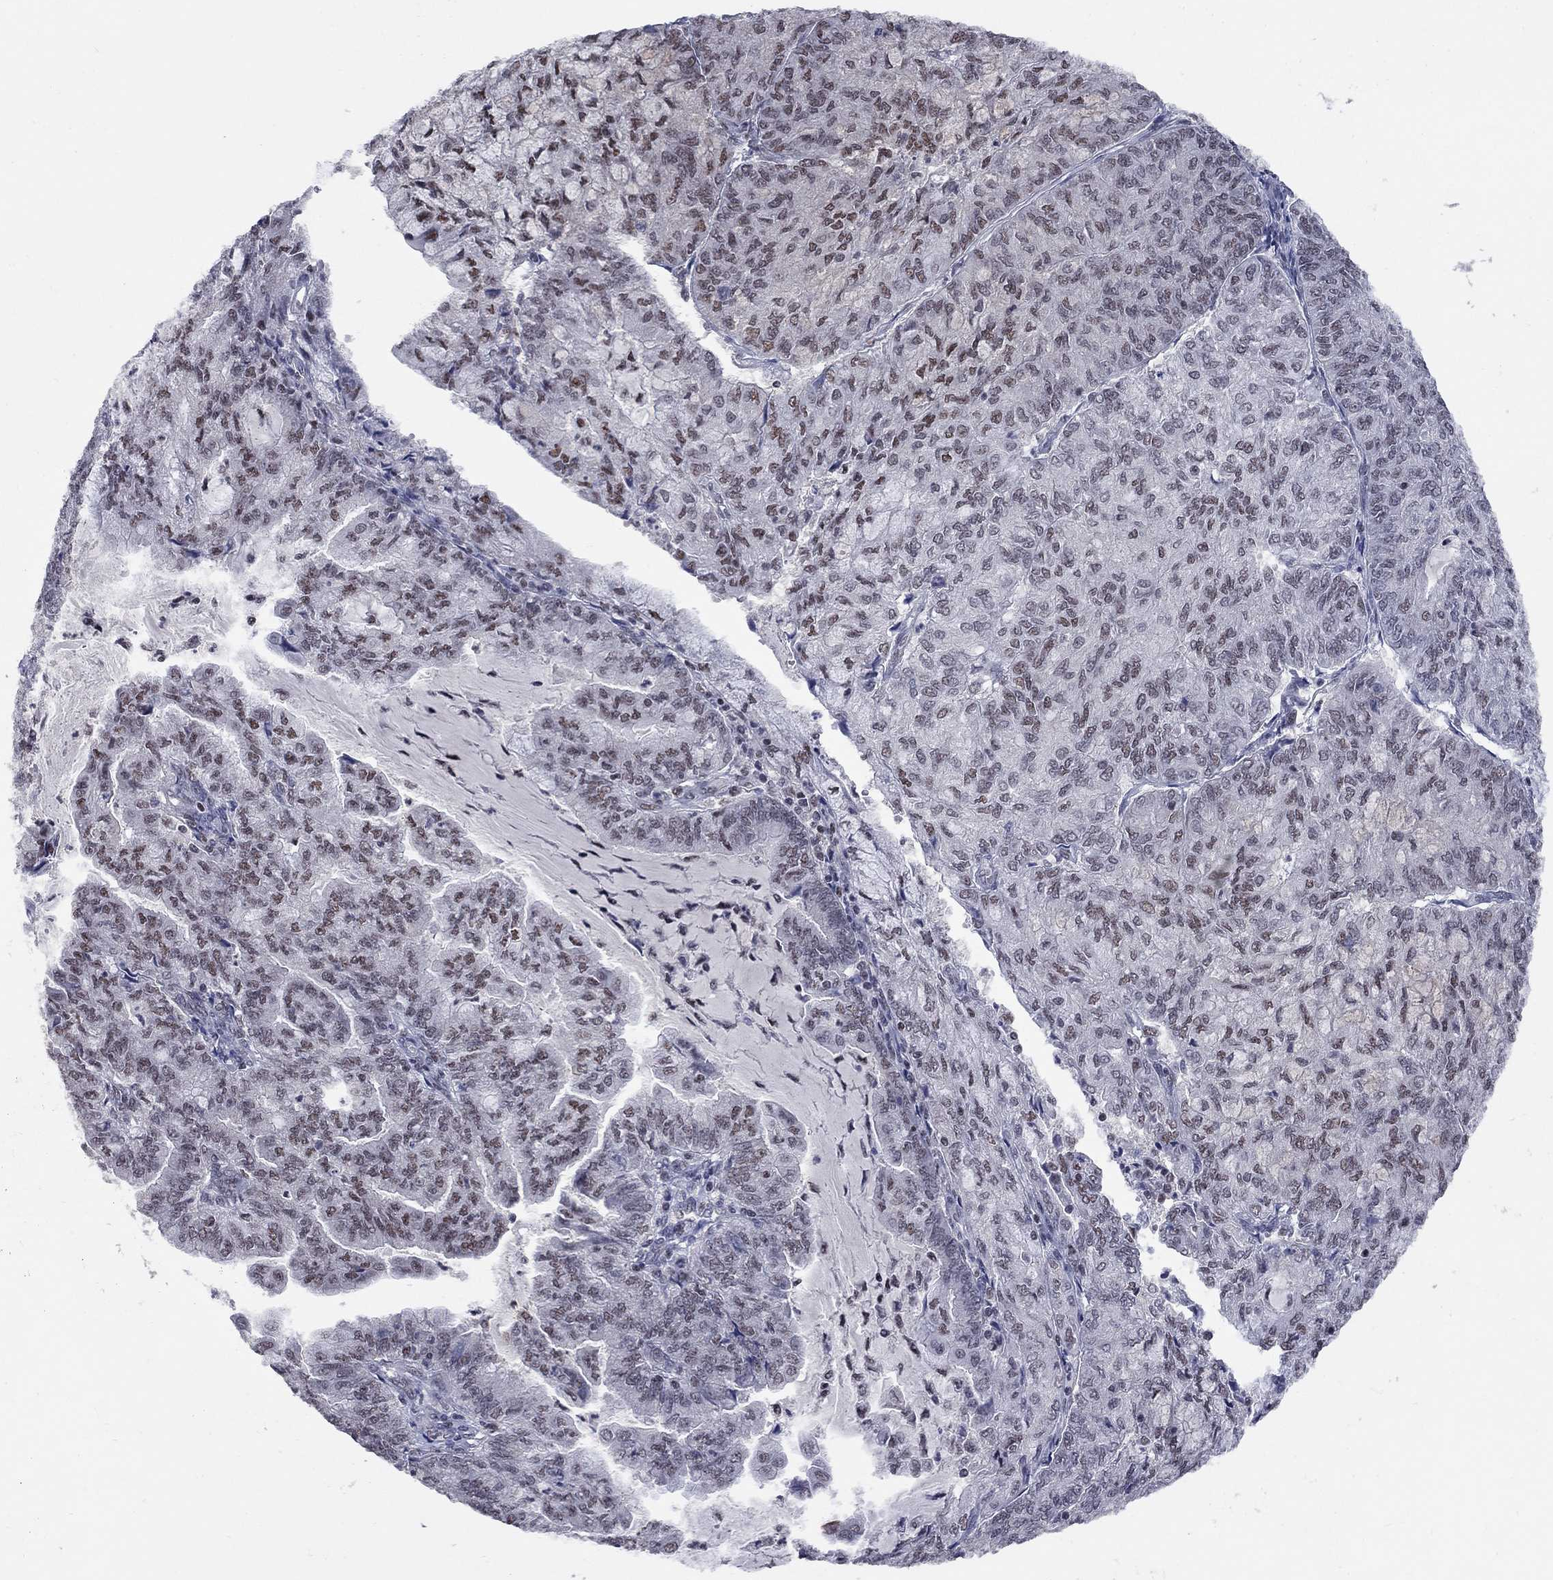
{"staining": {"intensity": "moderate", "quantity": "25%-75%", "location": "nuclear"}, "tissue": "endometrial cancer", "cell_type": "Tumor cells", "image_type": "cancer", "snomed": [{"axis": "morphology", "description": "Adenocarcinoma, NOS"}, {"axis": "topography", "description": "Endometrium"}], "caption": "Protein expression analysis of endometrial cancer (adenocarcinoma) reveals moderate nuclear expression in approximately 25%-75% of tumor cells.", "gene": "TAF9", "patient": {"sex": "female", "age": 82}}